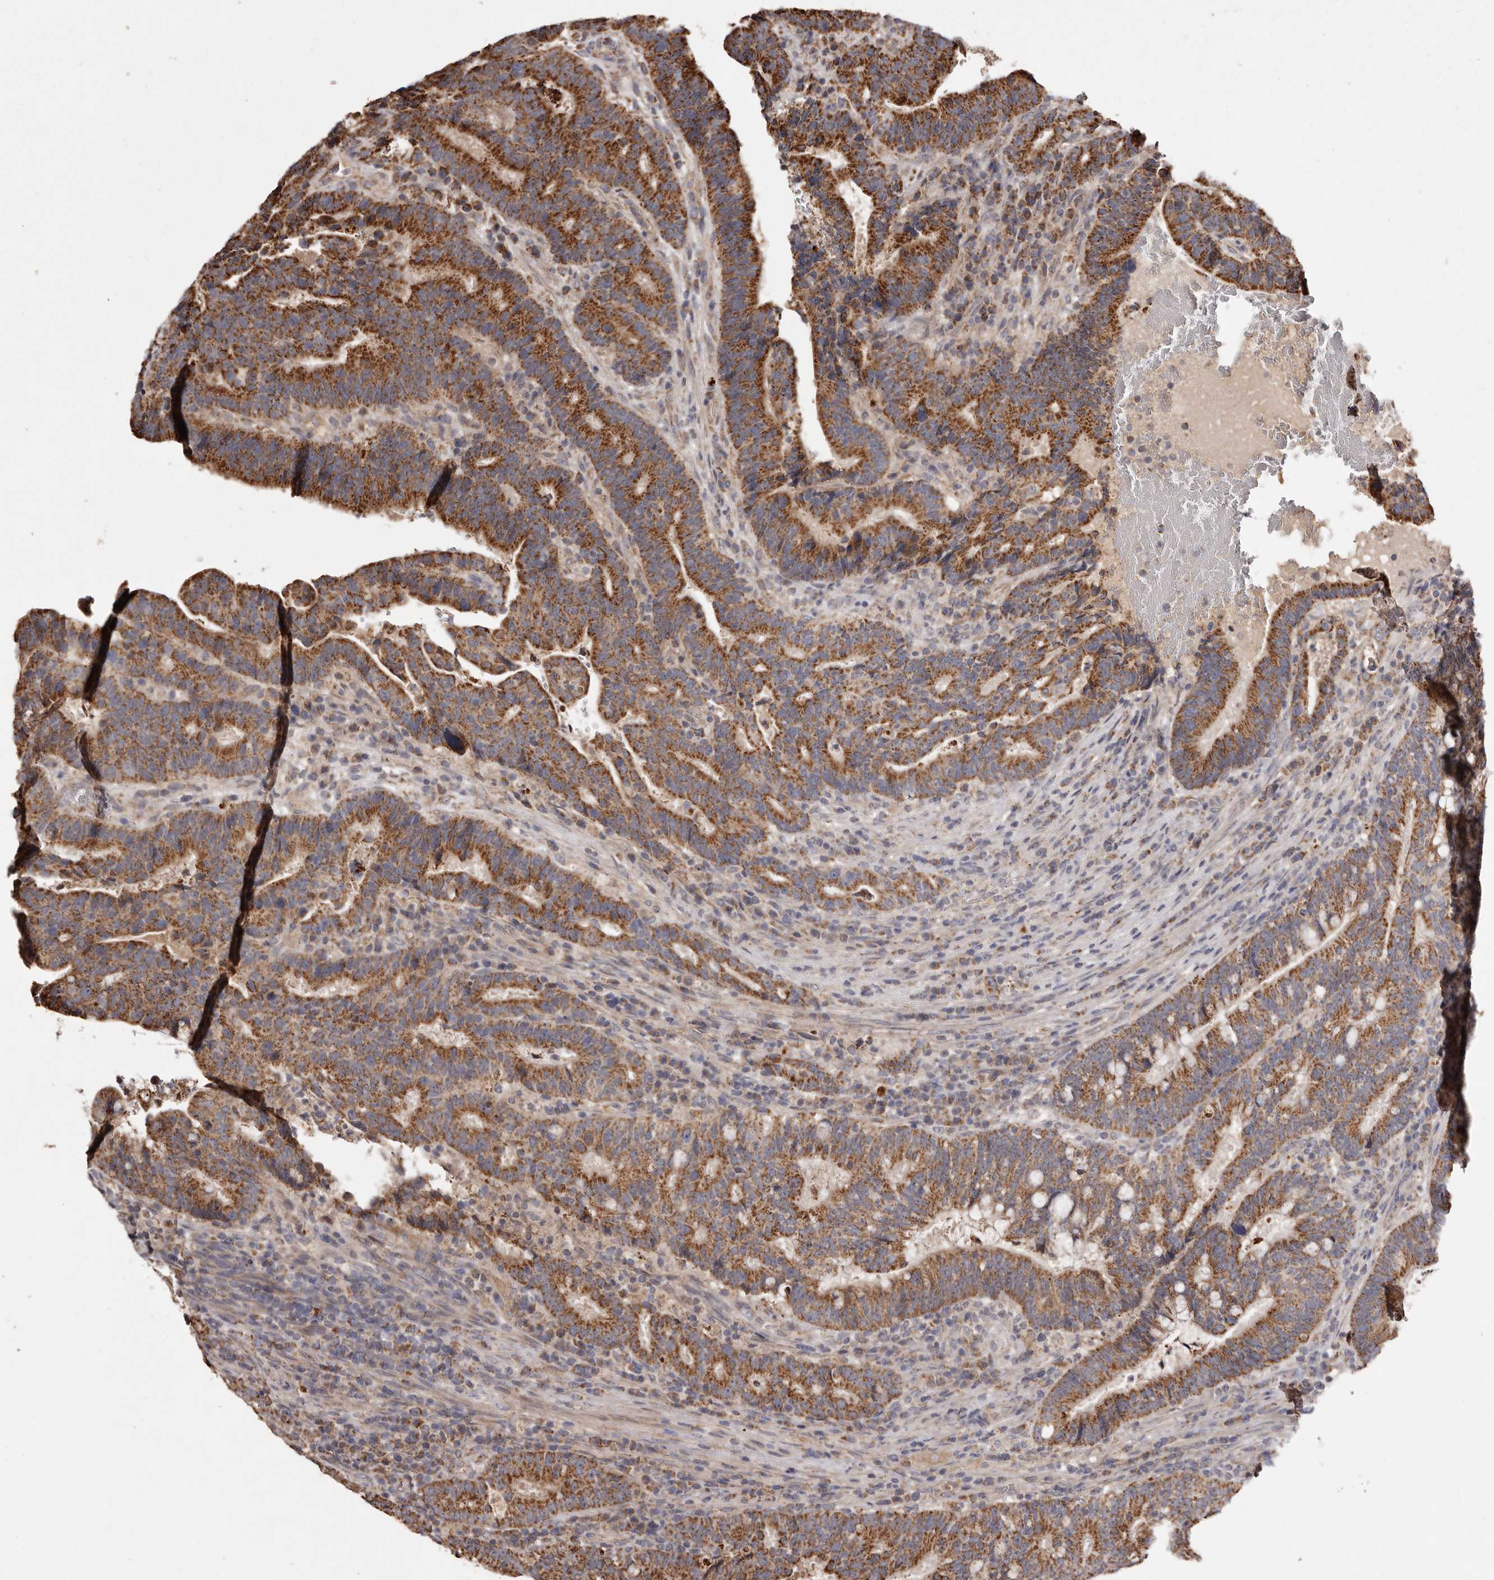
{"staining": {"intensity": "strong", "quantity": ">75%", "location": "cytoplasmic/membranous"}, "tissue": "colorectal cancer", "cell_type": "Tumor cells", "image_type": "cancer", "snomed": [{"axis": "morphology", "description": "Adenocarcinoma, NOS"}, {"axis": "topography", "description": "Colon"}], "caption": "Protein staining of colorectal adenocarcinoma tissue shows strong cytoplasmic/membranous expression in about >75% of tumor cells.", "gene": "CPLANE2", "patient": {"sex": "female", "age": 66}}